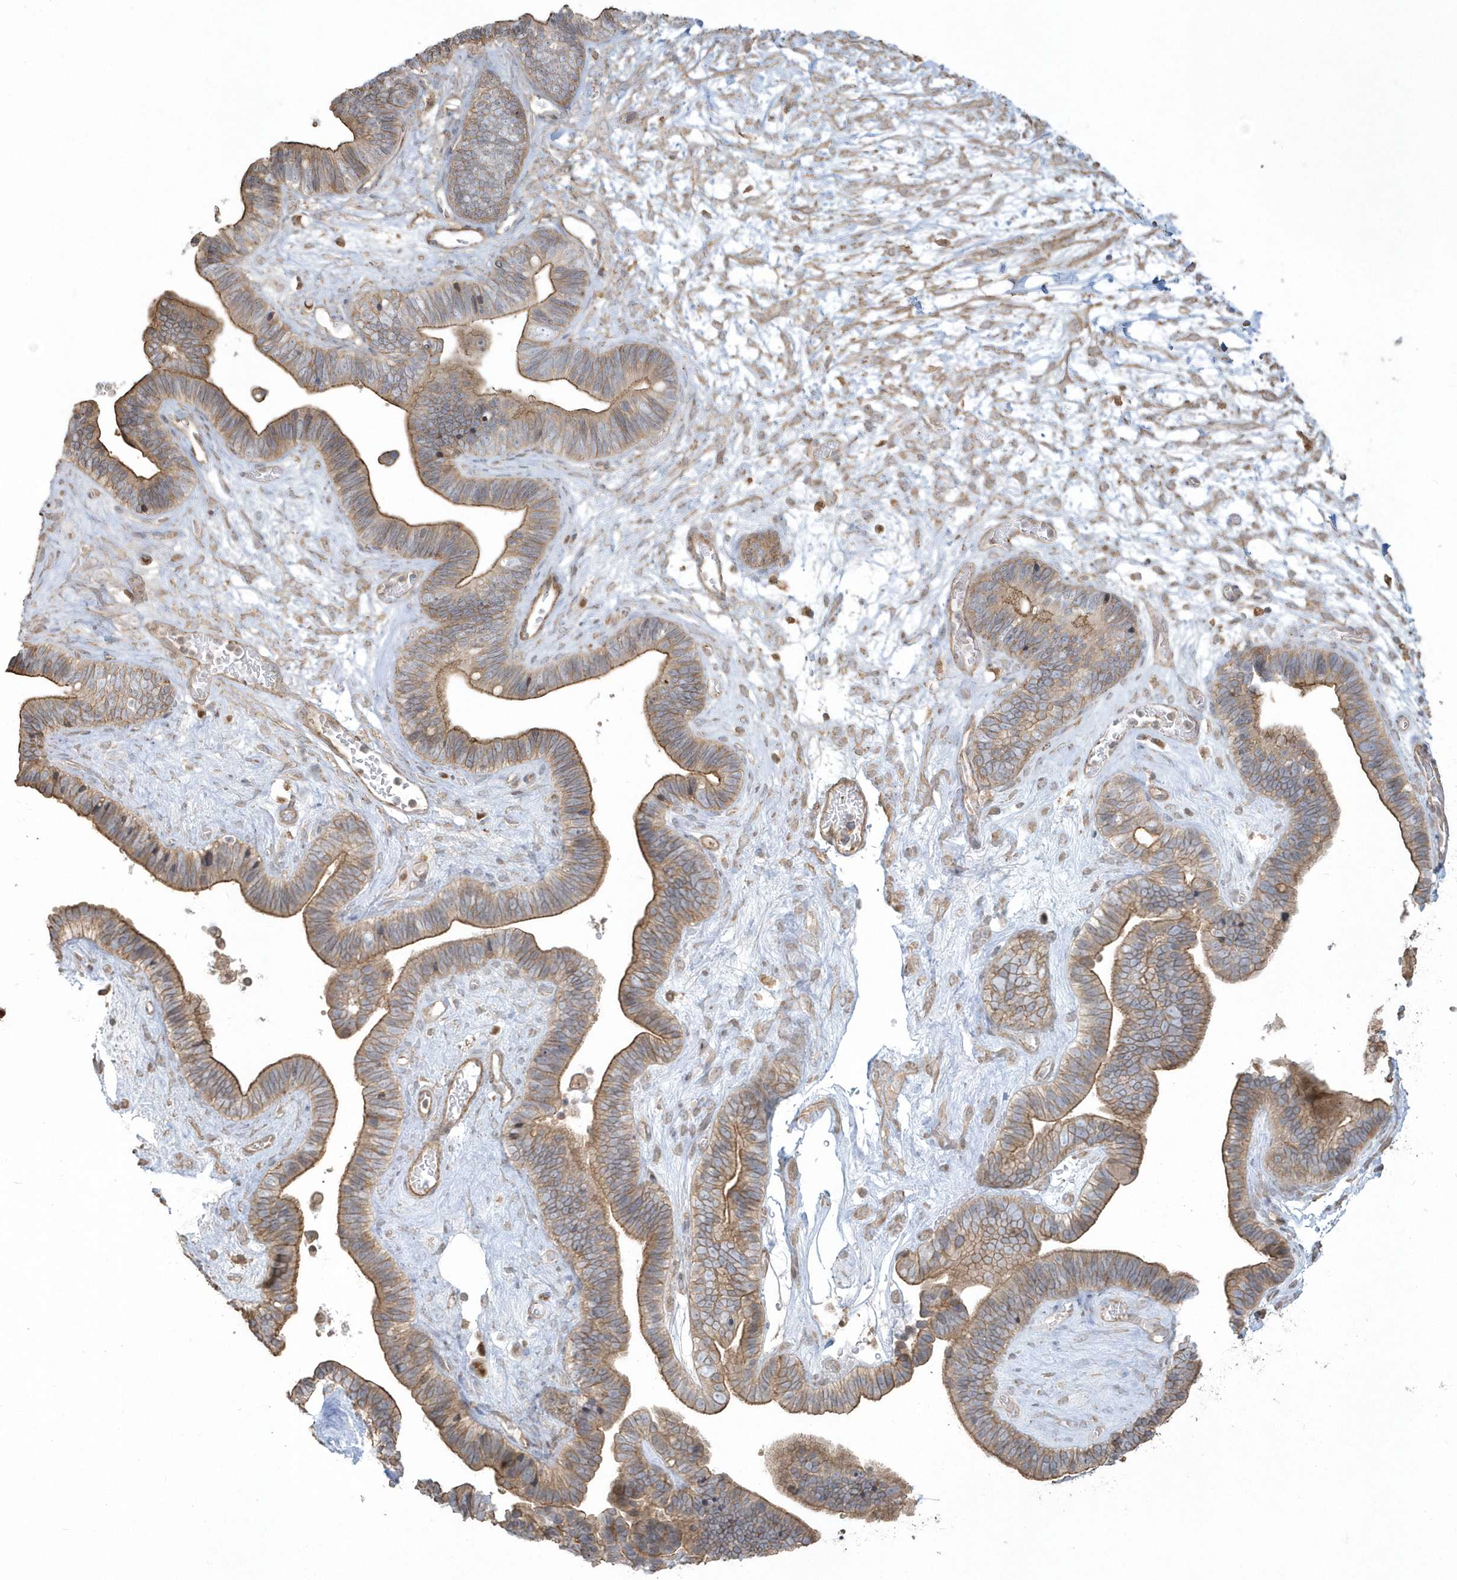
{"staining": {"intensity": "moderate", "quantity": ">75%", "location": "cytoplasmic/membranous"}, "tissue": "ovarian cancer", "cell_type": "Tumor cells", "image_type": "cancer", "snomed": [{"axis": "morphology", "description": "Cystadenocarcinoma, serous, NOS"}, {"axis": "topography", "description": "Ovary"}], "caption": "Human ovarian cancer (serous cystadenocarcinoma) stained for a protein (brown) displays moderate cytoplasmic/membranous positive expression in about >75% of tumor cells.", "gene": "ARMC8", "patient": {"sex": "female", "age": 56}}